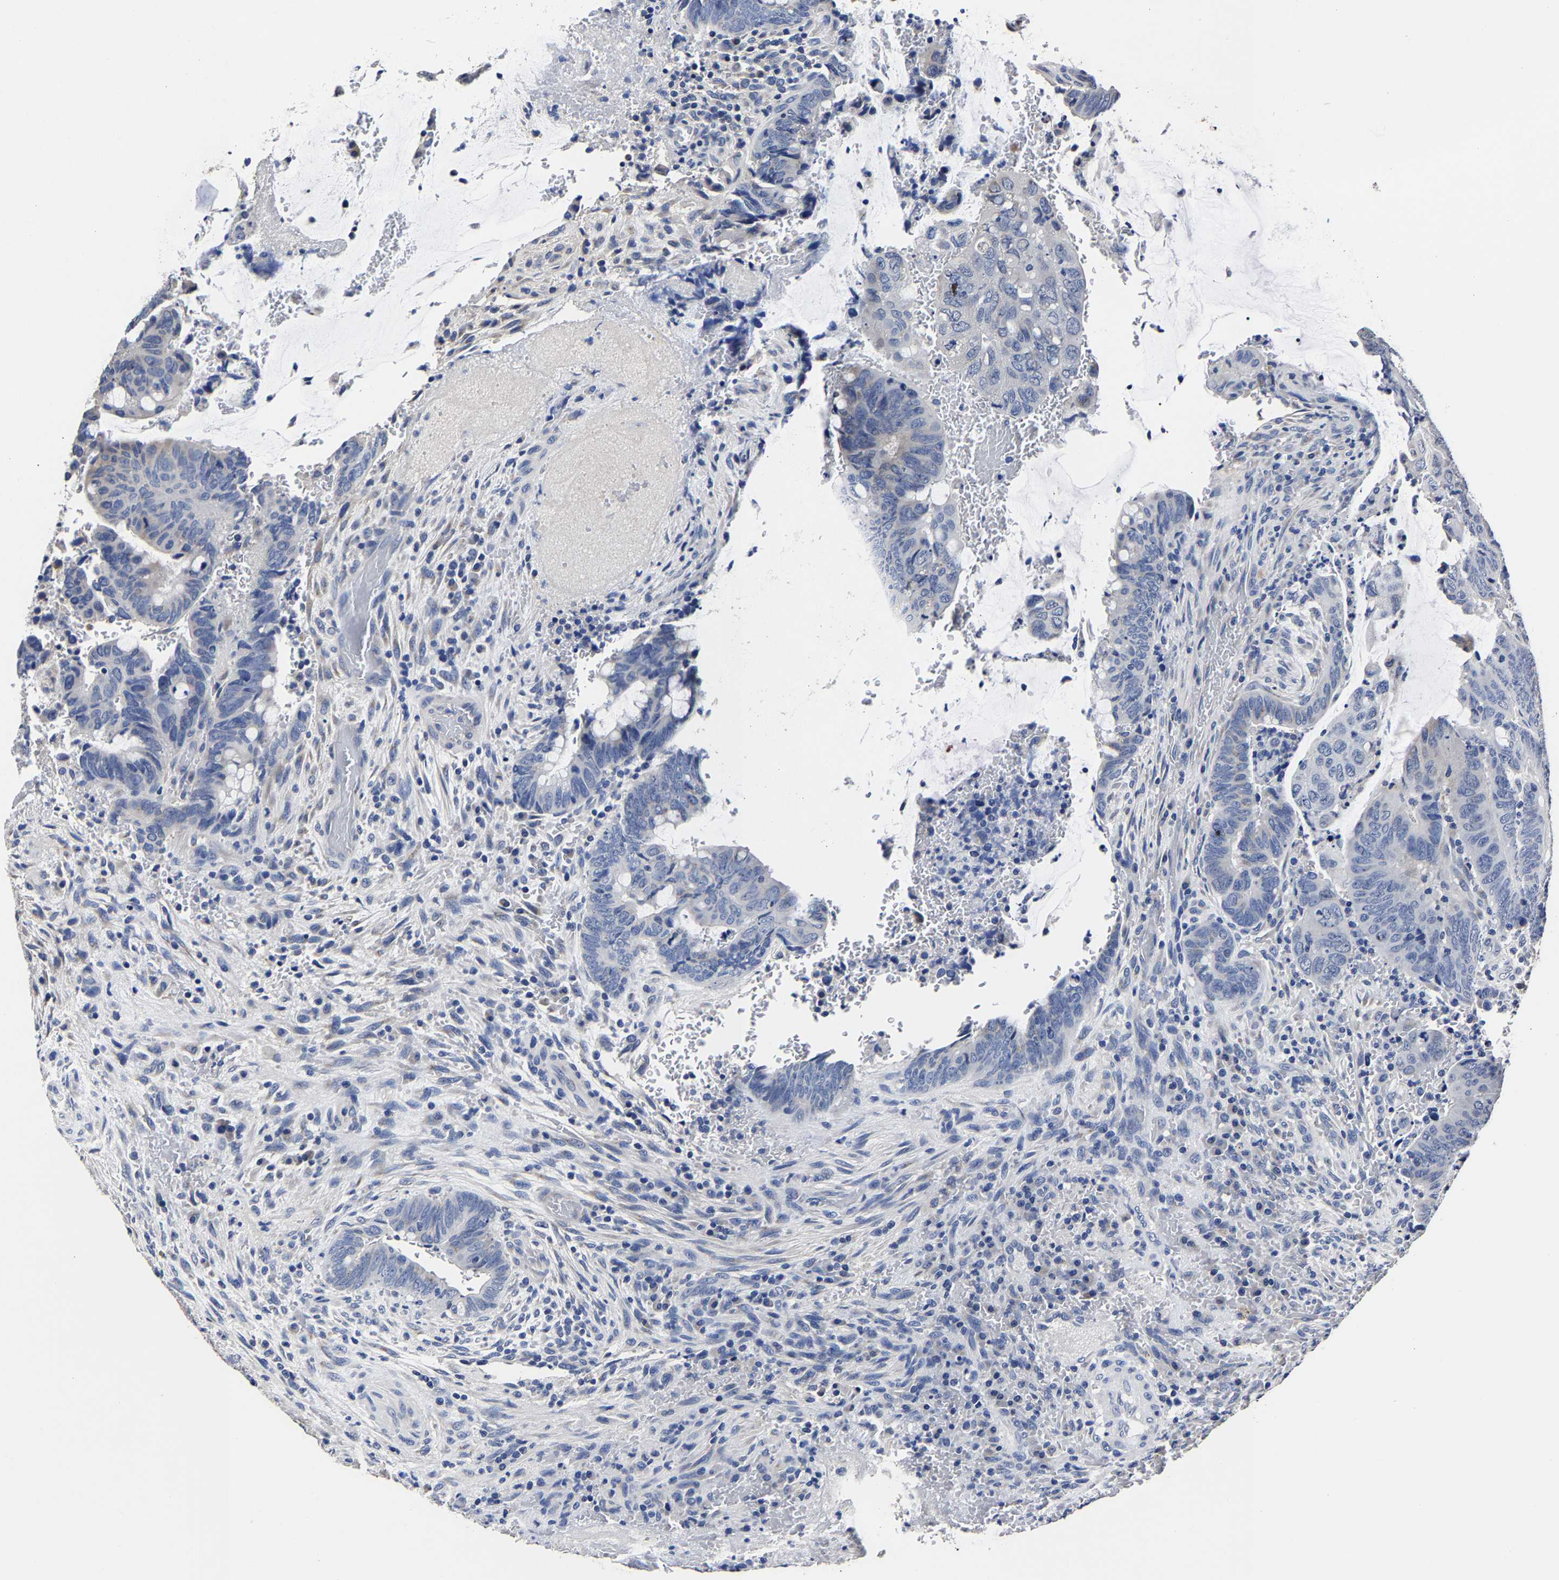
{"staining": {"intensity": "negative", "quantity": "none", "location": "none"}, "tissue": "colorectal cancer", "cell_type": "Tumor cells", "image_type": "cancer", "snomed": [{"axis": "morphology", "description": "Normal tissue, NOS"}, {"axis": "morphology", "description": "Adenocarcinoma, NOS"}, {"axis": "topography", "description": "Rectum"}, {"axis": "topography", "description": "Peripheral nerve tissue"}], "caption": "There is no significant expression in tumor cells of colorectal cancer (adenocarcinoma).", "gene": "AKAP4", "patient": {"sex": "male", "age": 92}}